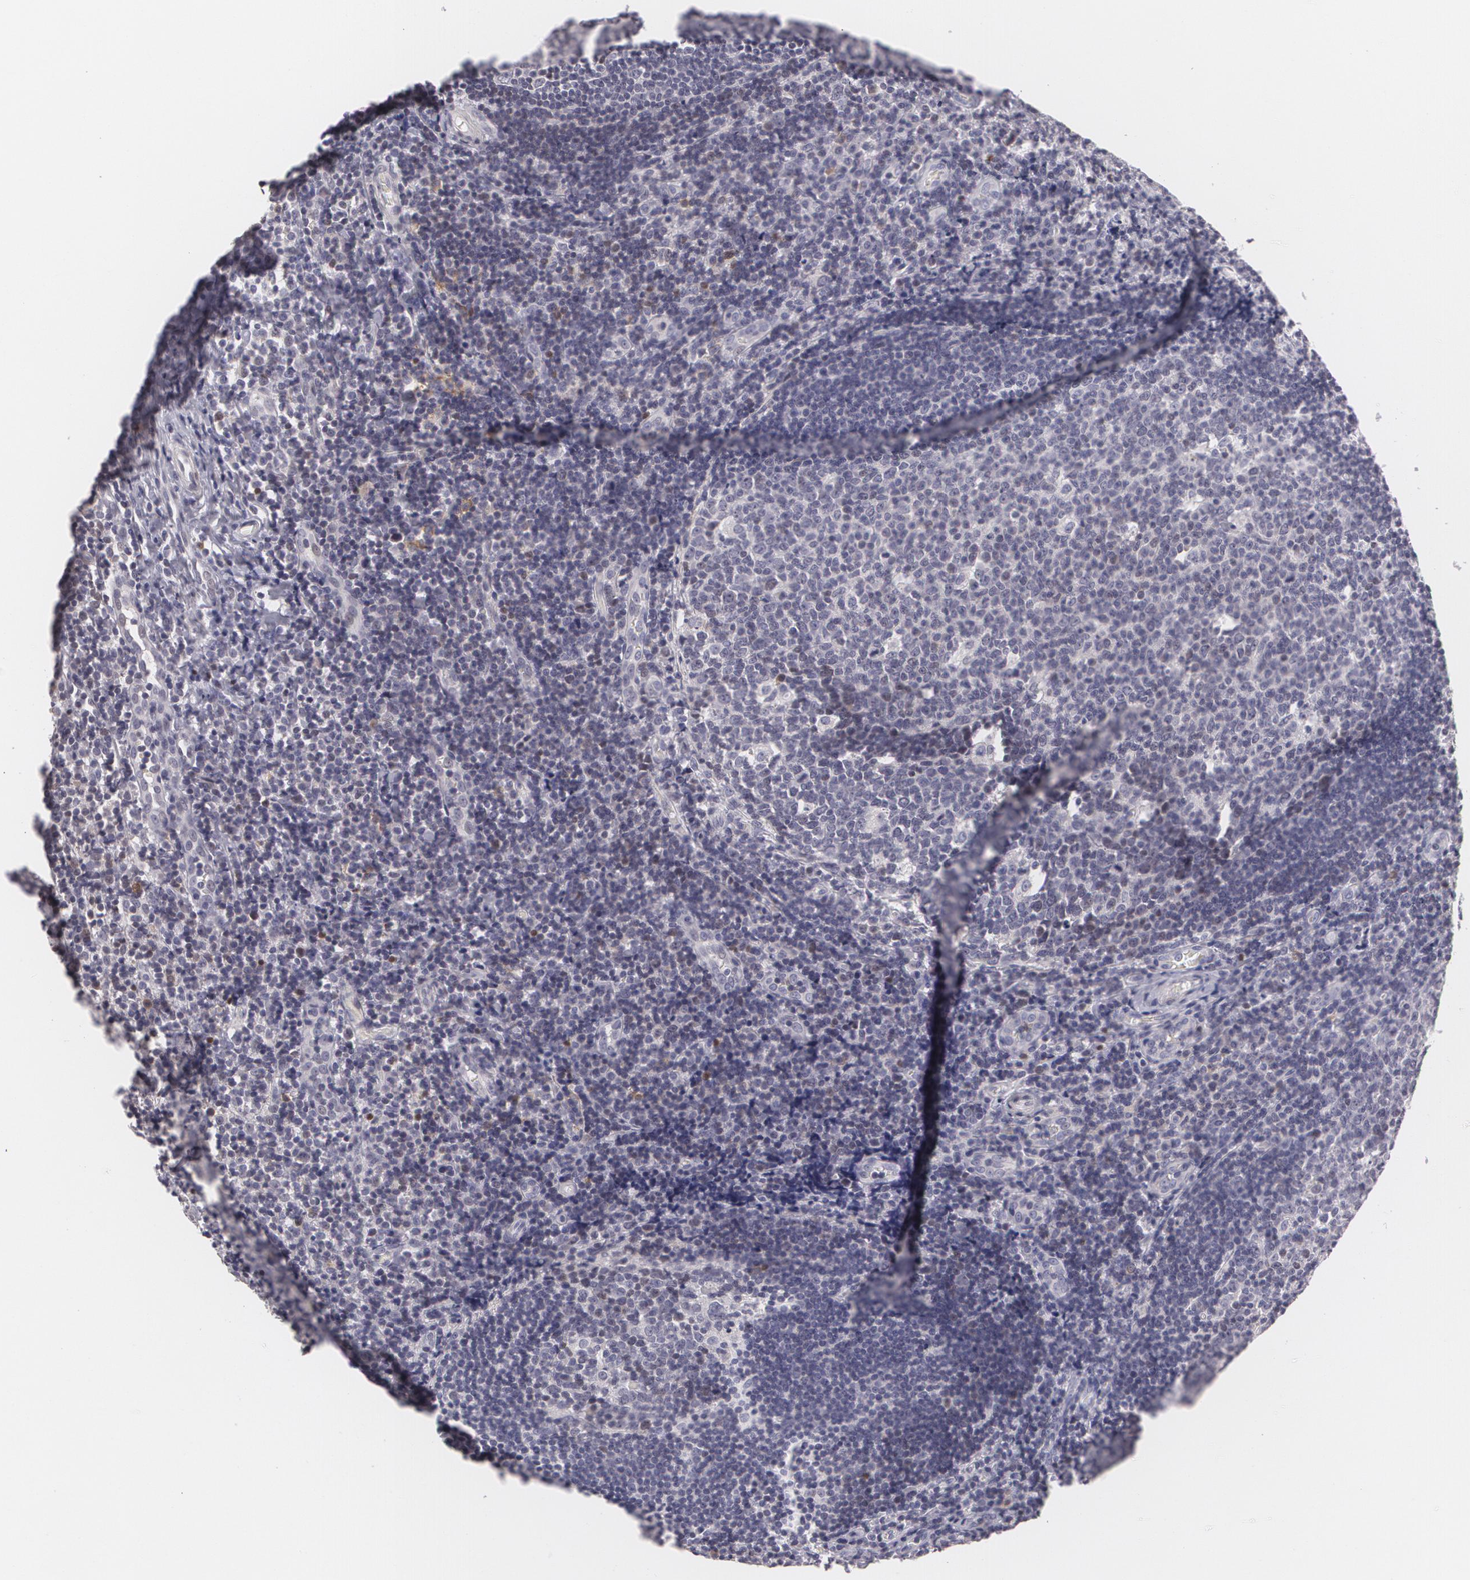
{"staining": {"intensity": "negative", "quantity": "none", "location": "none"}, "tissue": "tonsil", "cell_type": "Germinal center cells", "image_type": "normal", "snomed": [{"axis": "morphology", "description": "Normal tissue, NOS"}, {"axis": "topography", "description": "Tonsil"}], "caption": "Immunohistochemistry (IHC) micrograph of benign human tonsil stained for a protein (brown), which exhibits no expression in germinal center cells. Nuclei are stained in blue.", "gene": "ZBTB16", "patient": {"sex": "female", "age": 41}}